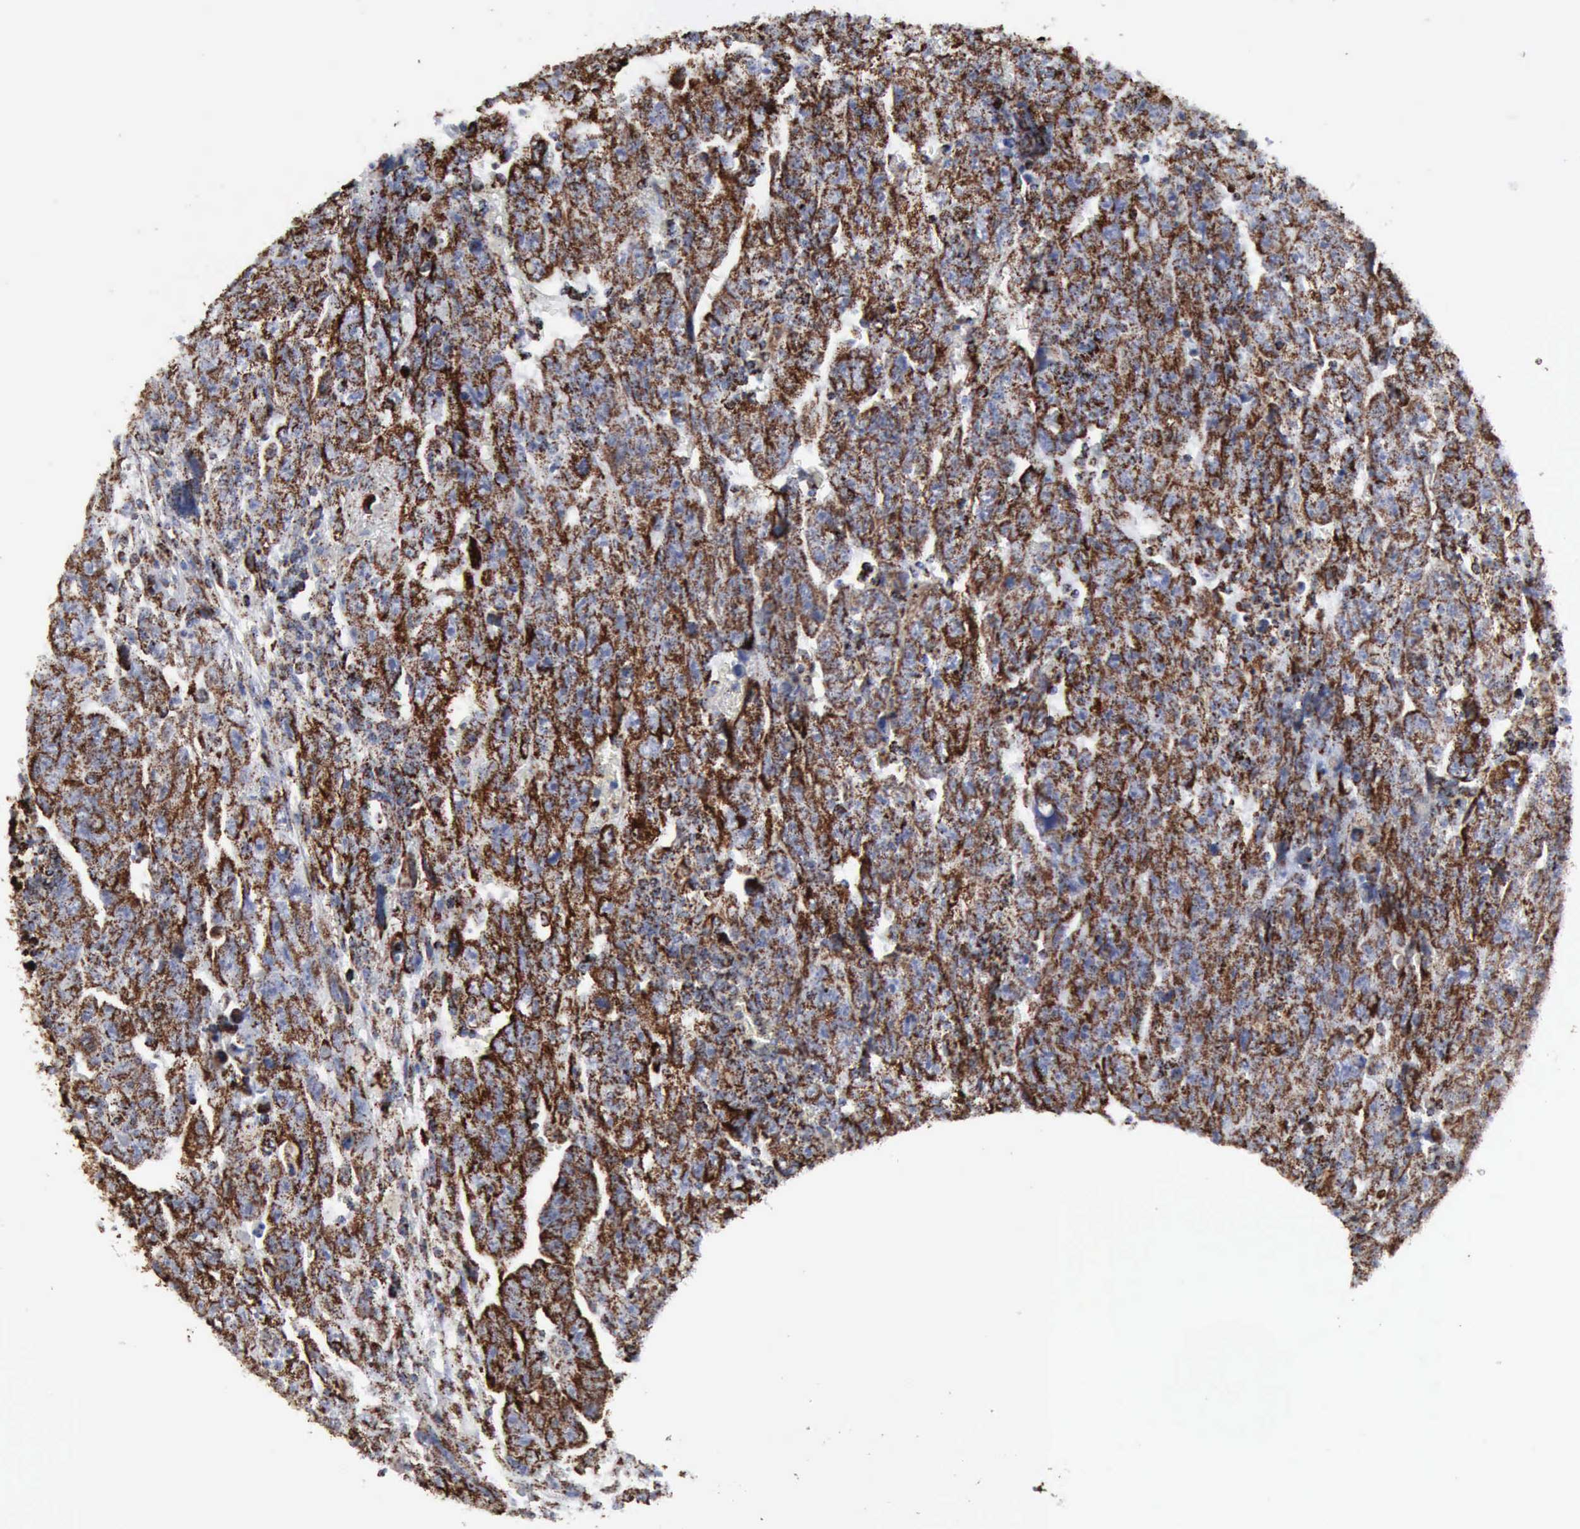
{"staining": {"intensity": "strong", "quantity": "25%-75%", "location": "cytoplasmic/membranous"}, "tissue": "testis cancer", "cell_type": "Tumor cells", "image_type": "cancer", "snomed": [{"axis": "morphology", "description": "Carcinoma, Embryonal, NOS"}, {"axis": "topography", "description": "Testis"}], "caption": "Immunohistochemical staining of testis cancer (embryonal carcinoma) shows high levels of strong cytoplasmic/membranous protein staining in about 25%-75% of tumor cells. (DAB (3,3'-diaminobenzidine) = brown stain, brightfield microscopy at high magnification).", "gene": "ACO2", "patient": {"sex": "male", "age": 28}}